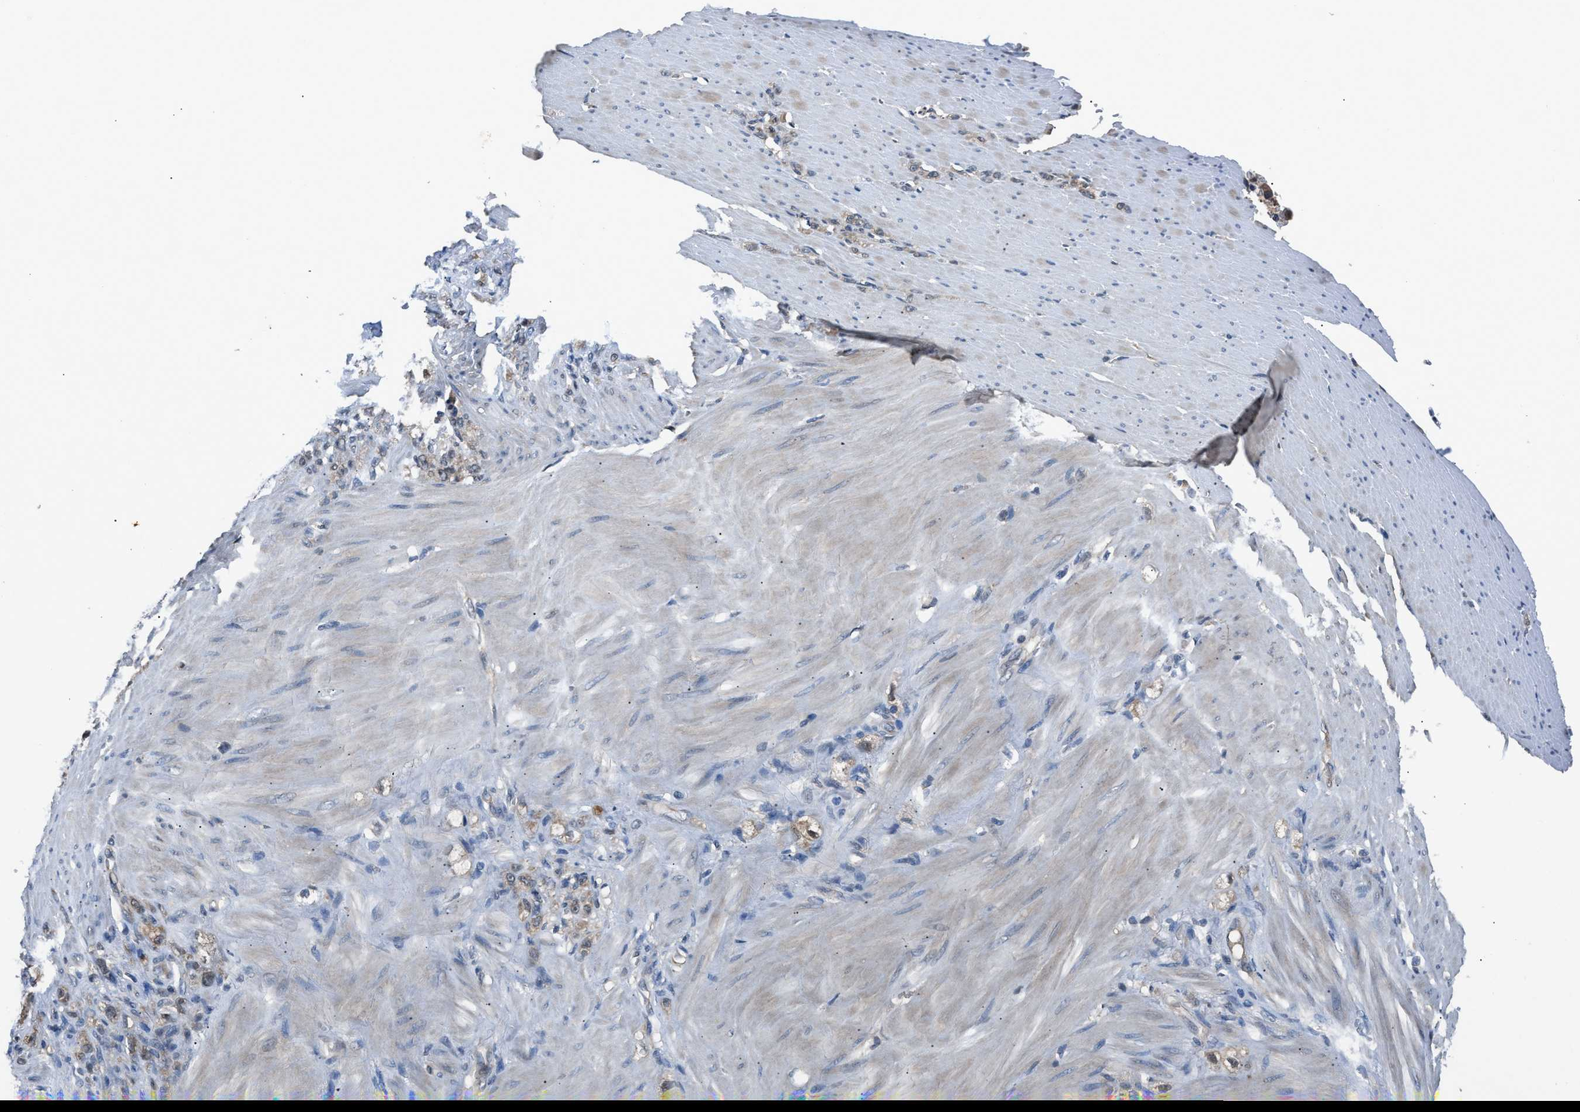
{"staining": {"intensity": "weak", "quantity": "25%-75%", "location": "cytoplasmic/membranous"}, "tissue": "stomach cancer", "cell_type": "Tumor cells", "image_type": "cancer", "snomed": [{"axis": "morphology", "description": "Adenocarcinoma, NOS"}, {"axis": "topography", "description": "Stomach"}], "caption": "Protein analysis of stomach cancer (adenocarcinoma) tissue exhibits weak cytoplasmic/membranous positivity in approximately 25%-75% of tumor cells.", "gene": "TP53I3", "patient": {"sex": "male", "age": 82}}